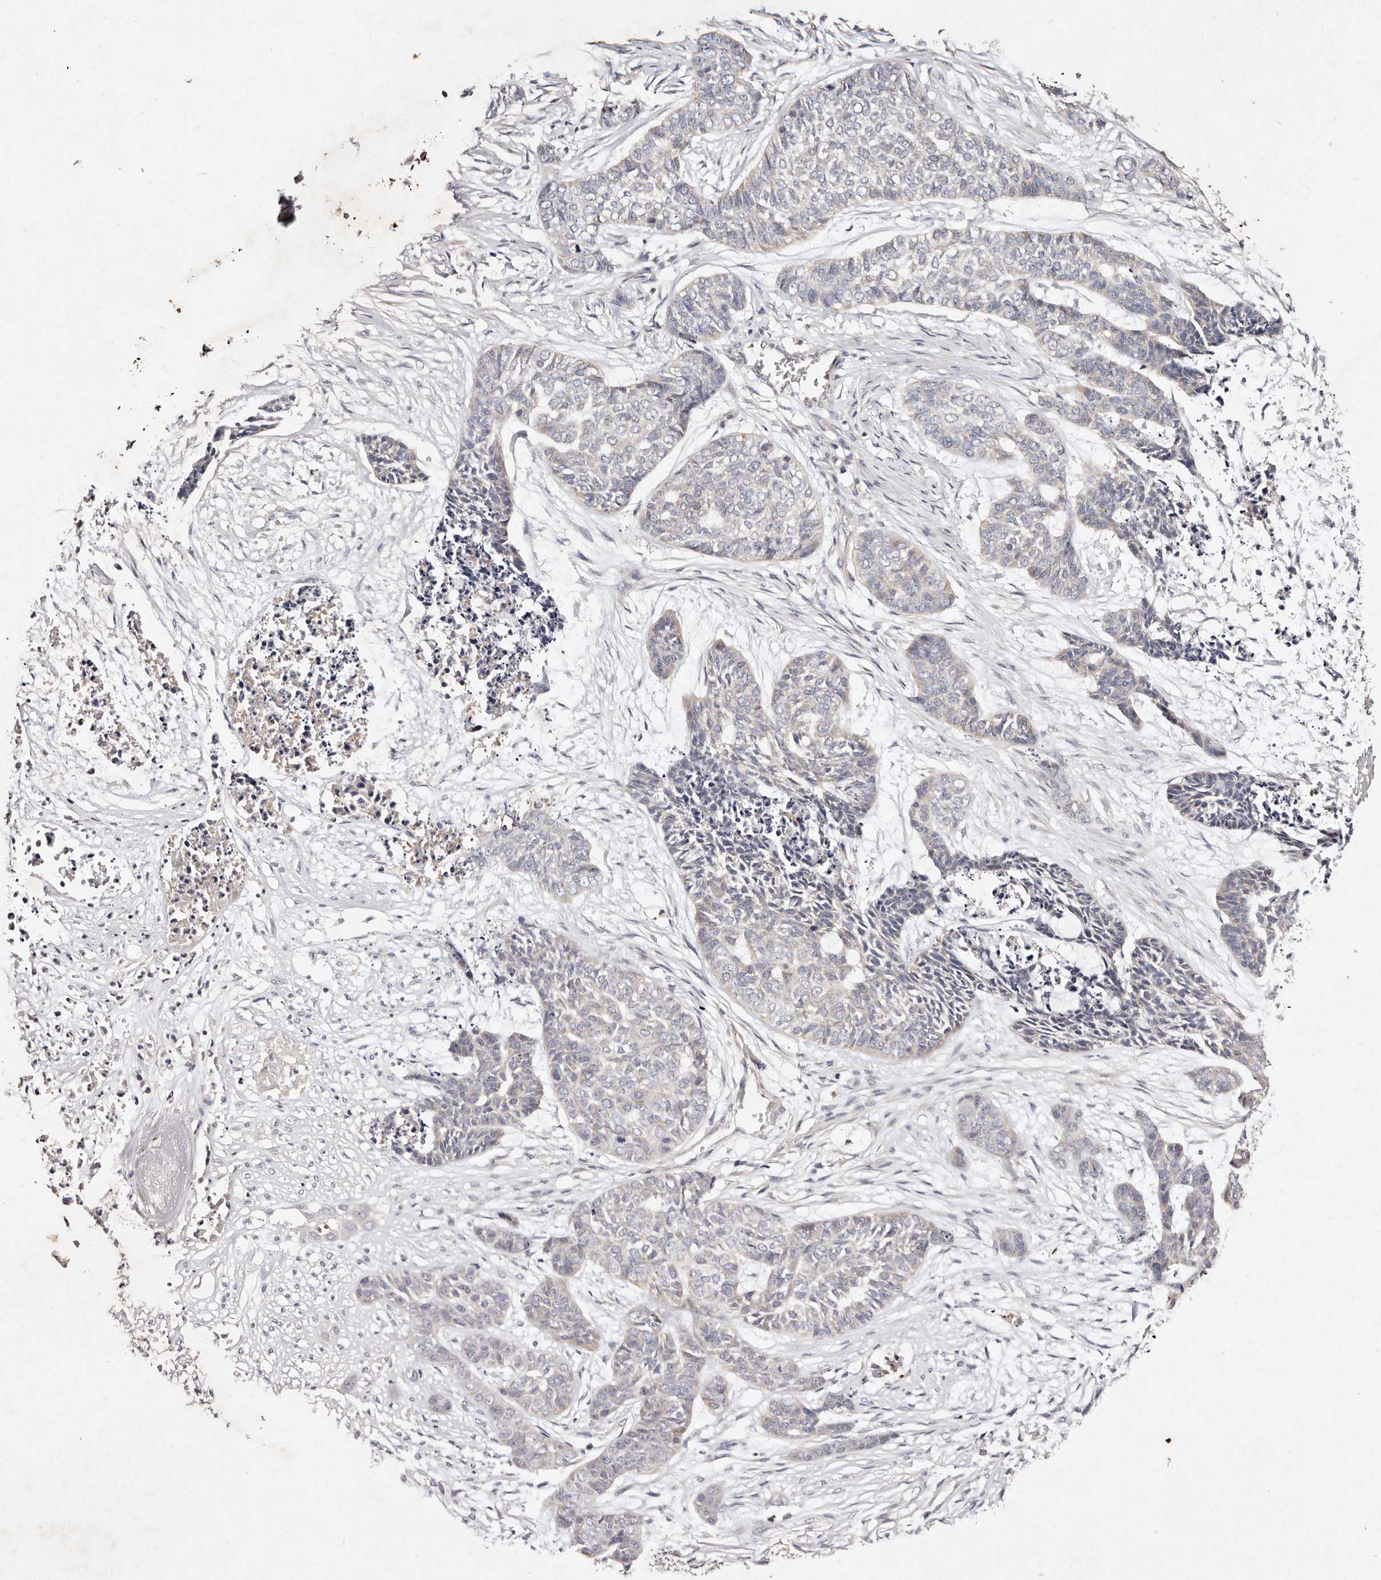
{"staining": {"intensity": "negative", "quantity": "none", "location": "none"}, "tissue": "skin cancer", "cell_type": "Tumor cells", "image_type": "cancer", "snomed": [{"axis": "morphology", "description": "Basal cell carcinoma"}, {"axis": "topography", "description": "Skin"}], "caption": "Skin cancer was stained to show a protein in brown. There is no significant expression in tumor cells.", "gene": "TSC2", "patient": {"sex": "female", "age": 64}}